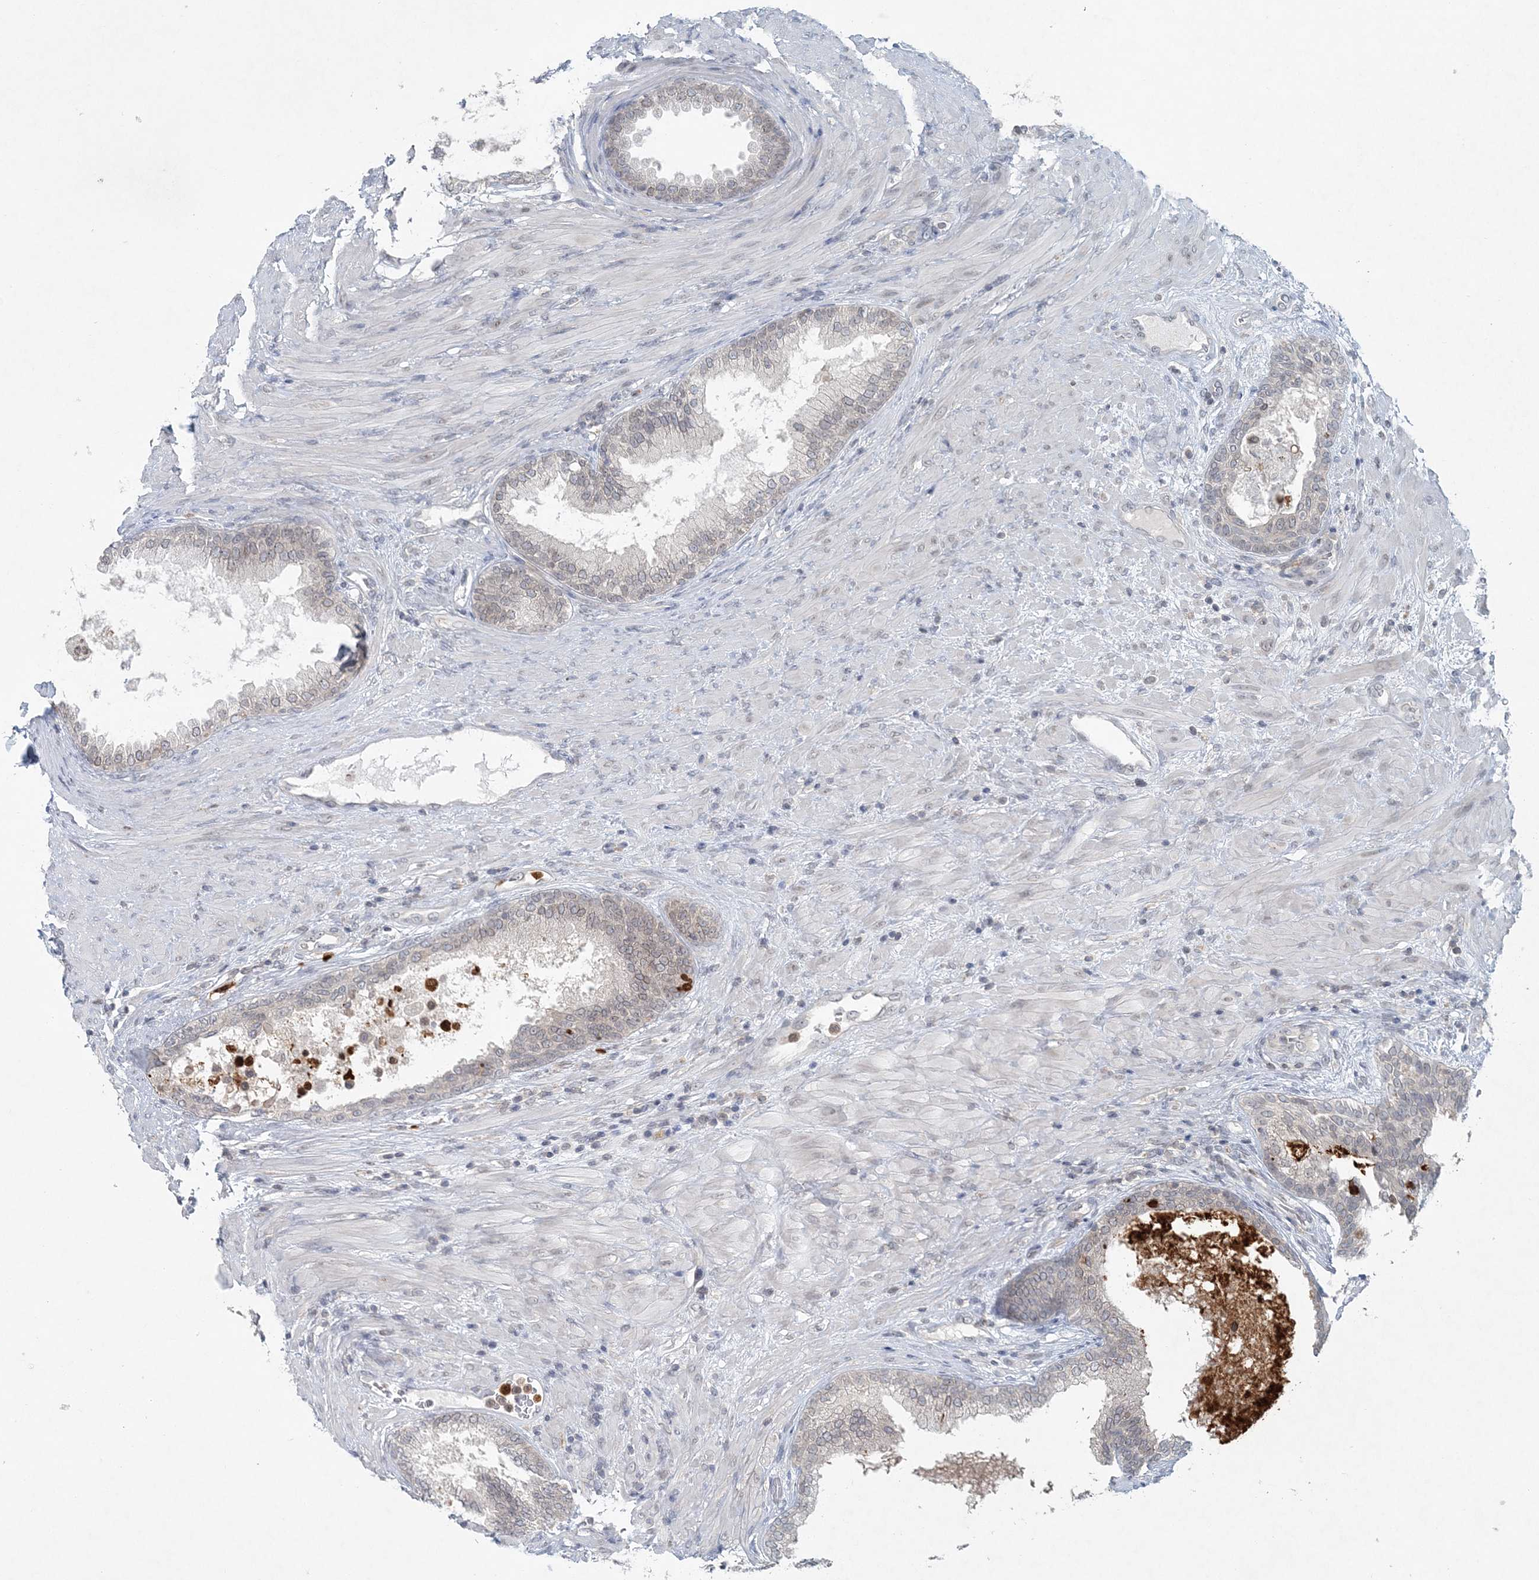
{"staining": {"intensity": "negative", "quantity": "none", "location": "none"}, "tissue": "prostate", "cell_type": "Glandular cells", "image_type": "normal", "snomed": [{"axis": "morphology", "description": "Normal tissue, NOS"}, {"axis": "topography", "description": "Prostate"}], "caption": "Glandular cells are negative for brown protein staining in normal prostate.", "gene": "NUP54", "patient": {"sex": "male", "age": 76}}